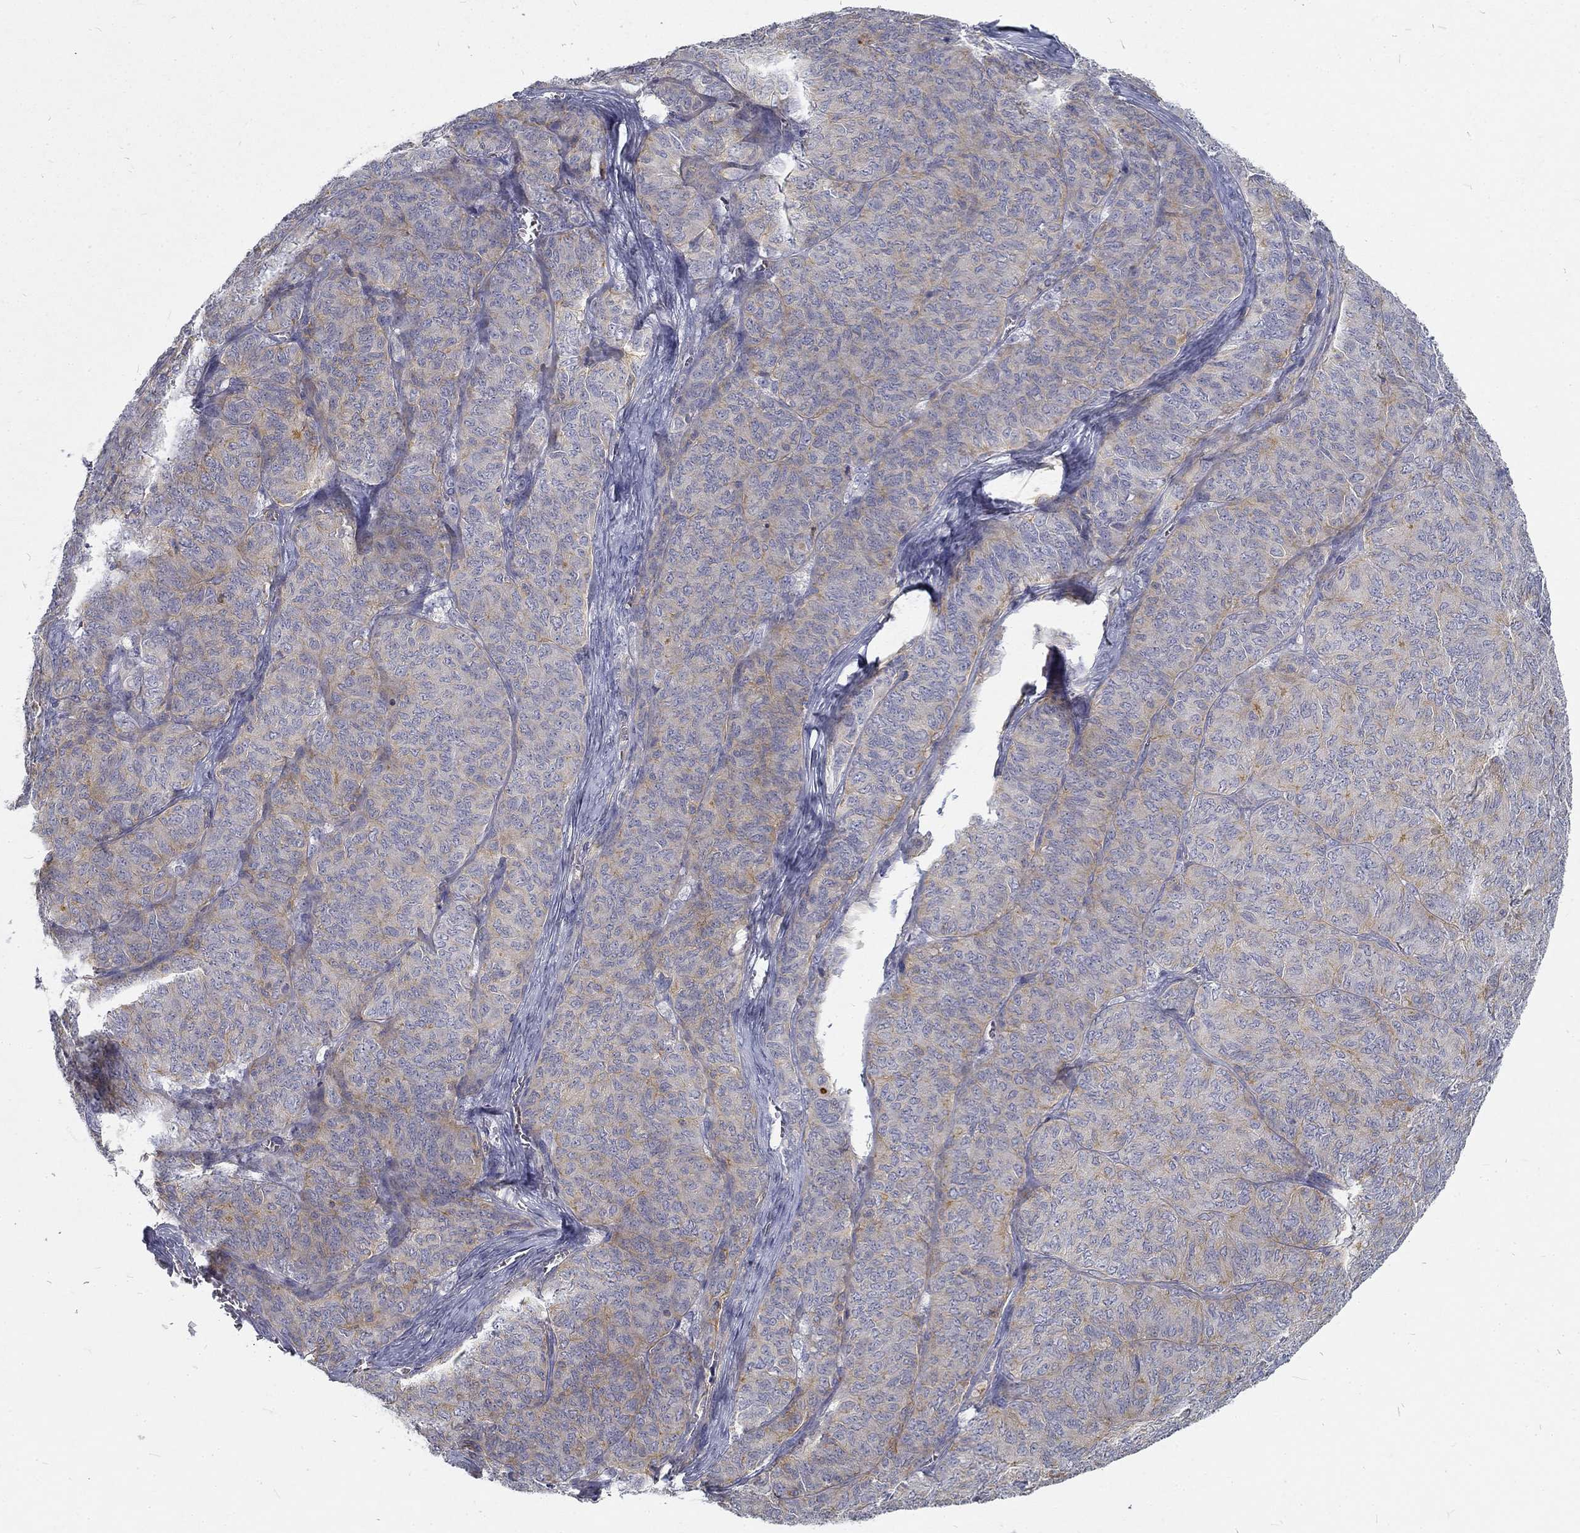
{"staining": {"intensity": "weak", "quantity": "25%-75%", "location": "cytoplasmic/membranous"}, "tissue": "ovarian cancer", "cell_type": "Tumor cells", "image_type": "cancer", "snomed": [{"axis": "morphology", "description": "Carcinoma, endometroid"}, {"axis": "topography", "description": "Ovary"}], "caption": "This is an image of immunohistochemistry (IHC) staining of ovarian cancer (endometroid carcinoma), which shows weak positivity in the cytoplasmic/membranous of tumor cells.", "gene": "MTMR11", "patient": {"sex": "female", "age": 80}}